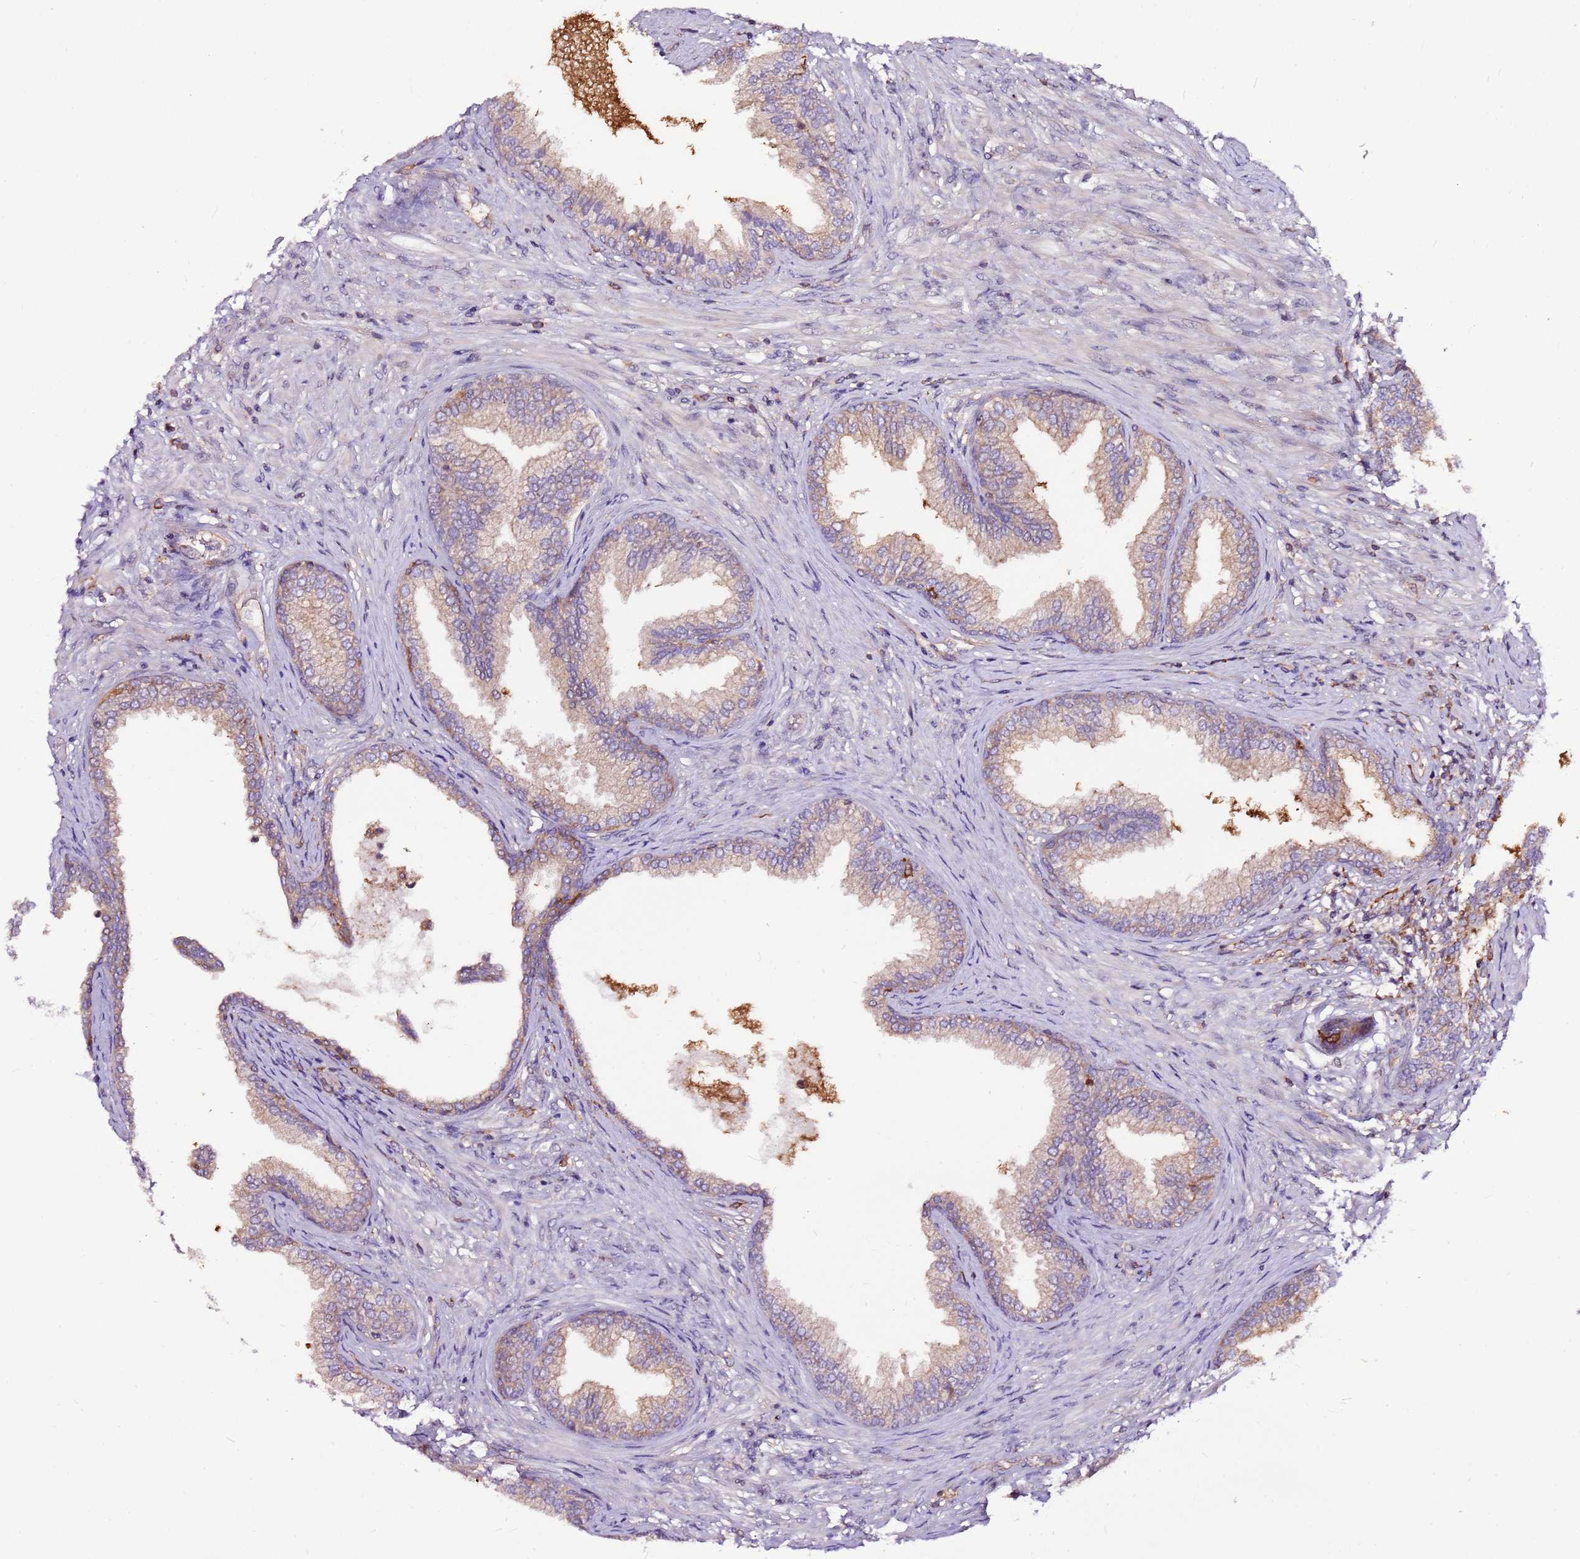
{"staining": {"intensity": "moderate", "quantity": "25%-75%", "location": "cytoplasmic/membranous"}, "tissue": "prostate", "cell_type": "Glandular cells", "image_type": "normal", "snomed": [{"axis": "morphology", "description": "Normal tissue, NOS"}, {"axis": "topography", "description": "Prostate"}], "caption": "This is a histology image of IHC staining of unremarkable prostate, which shows moderate positivity in the cytoplasmic/membranous of glandular cells.", "gene": "ATXN2L", "patient": {"sex": "male", "age": 76}}